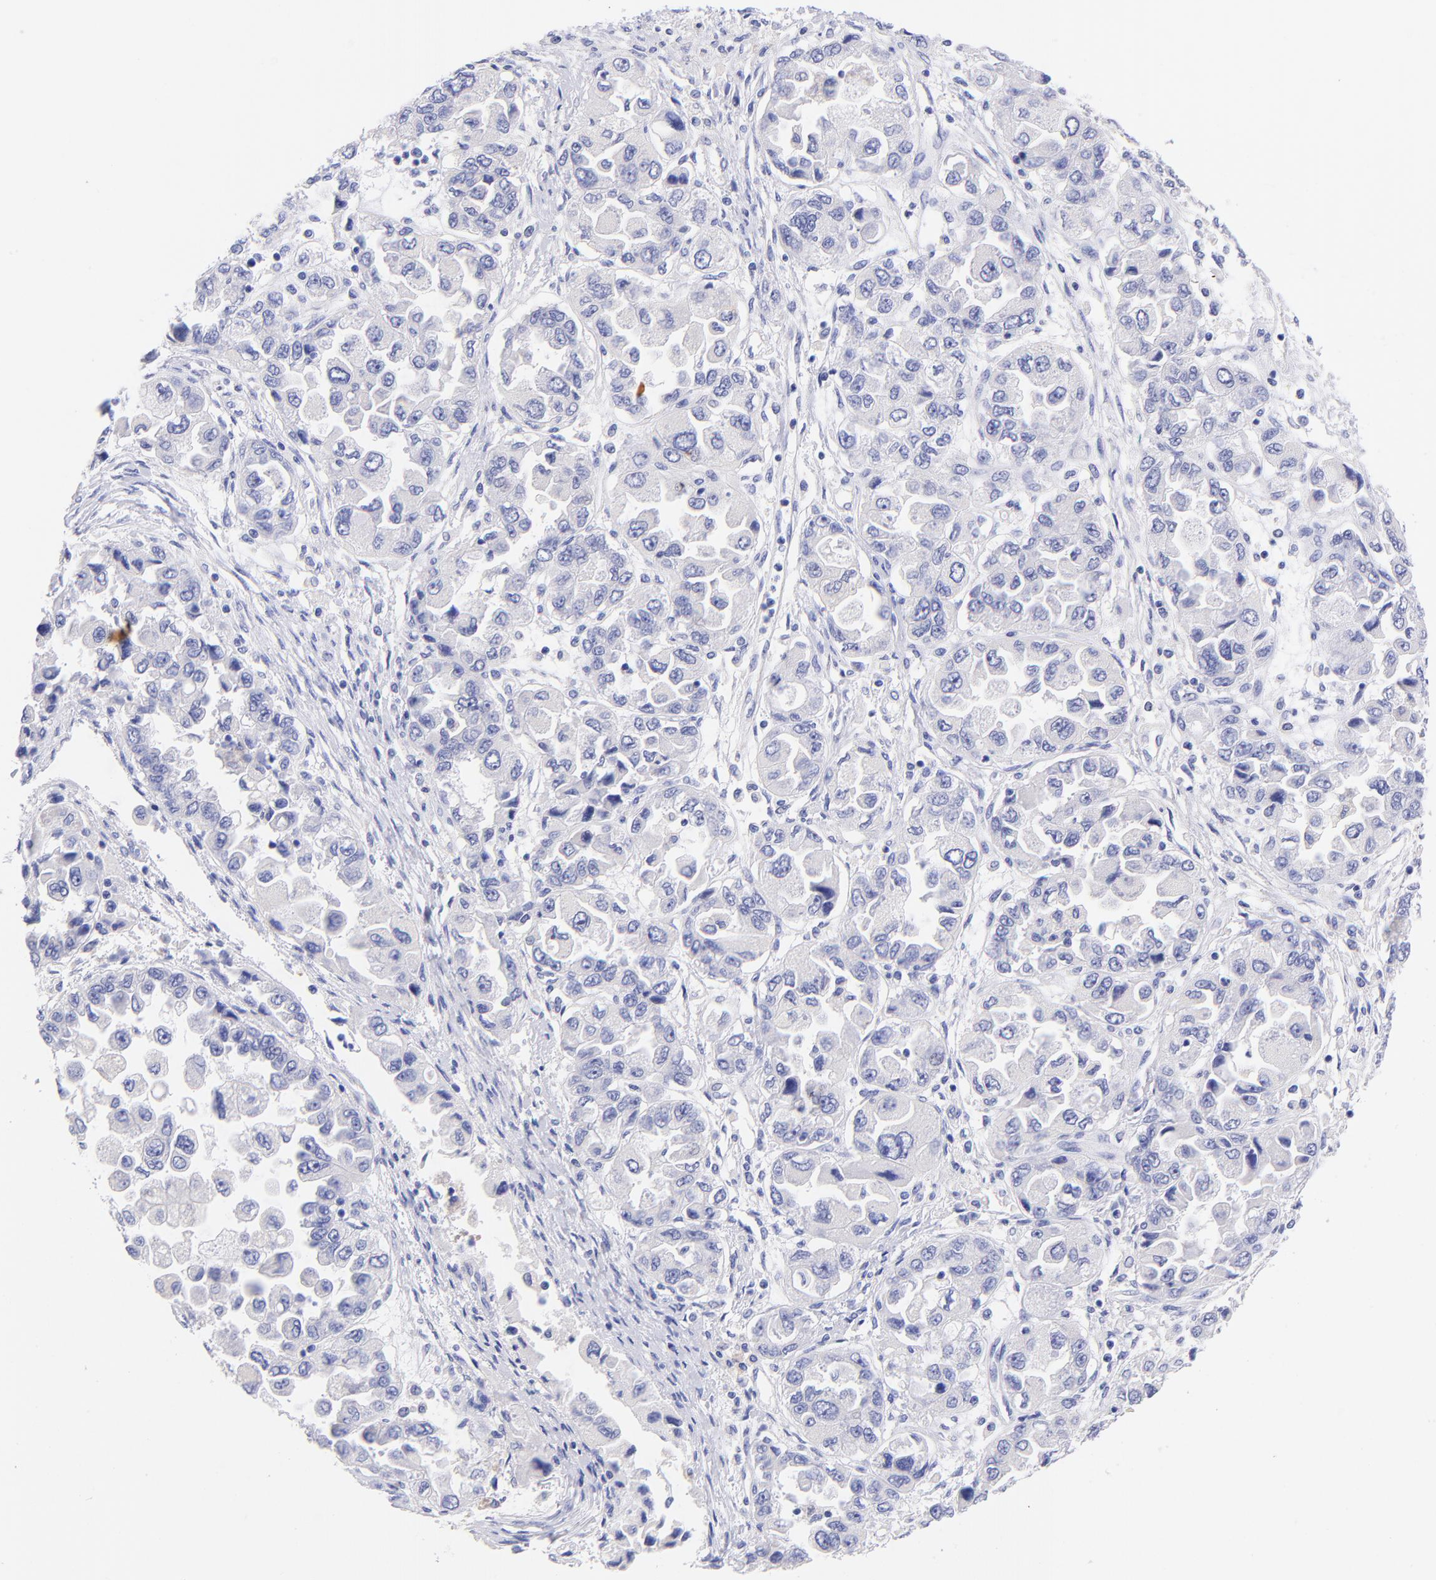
{"staining": {"intensity": "negative", "quantity": "none", "location": "none"}, "tissue": "ovarian cancer", "cell_type": "Tumor cells", "image_type": "cancer", "snomed": [{"axis": "morphology", "description": "Cystadenocarcinoma, serous, NOS"}, {"axis": "topography", "description": "Ovary"}], "caption": "A photomicrograph of serous cystadenocarcinoma (ovarian) stained for a protein shows no brown staining in tumor cells.", "gene": "RAB3B", "patient": {"sex": "female", "age": 84}}